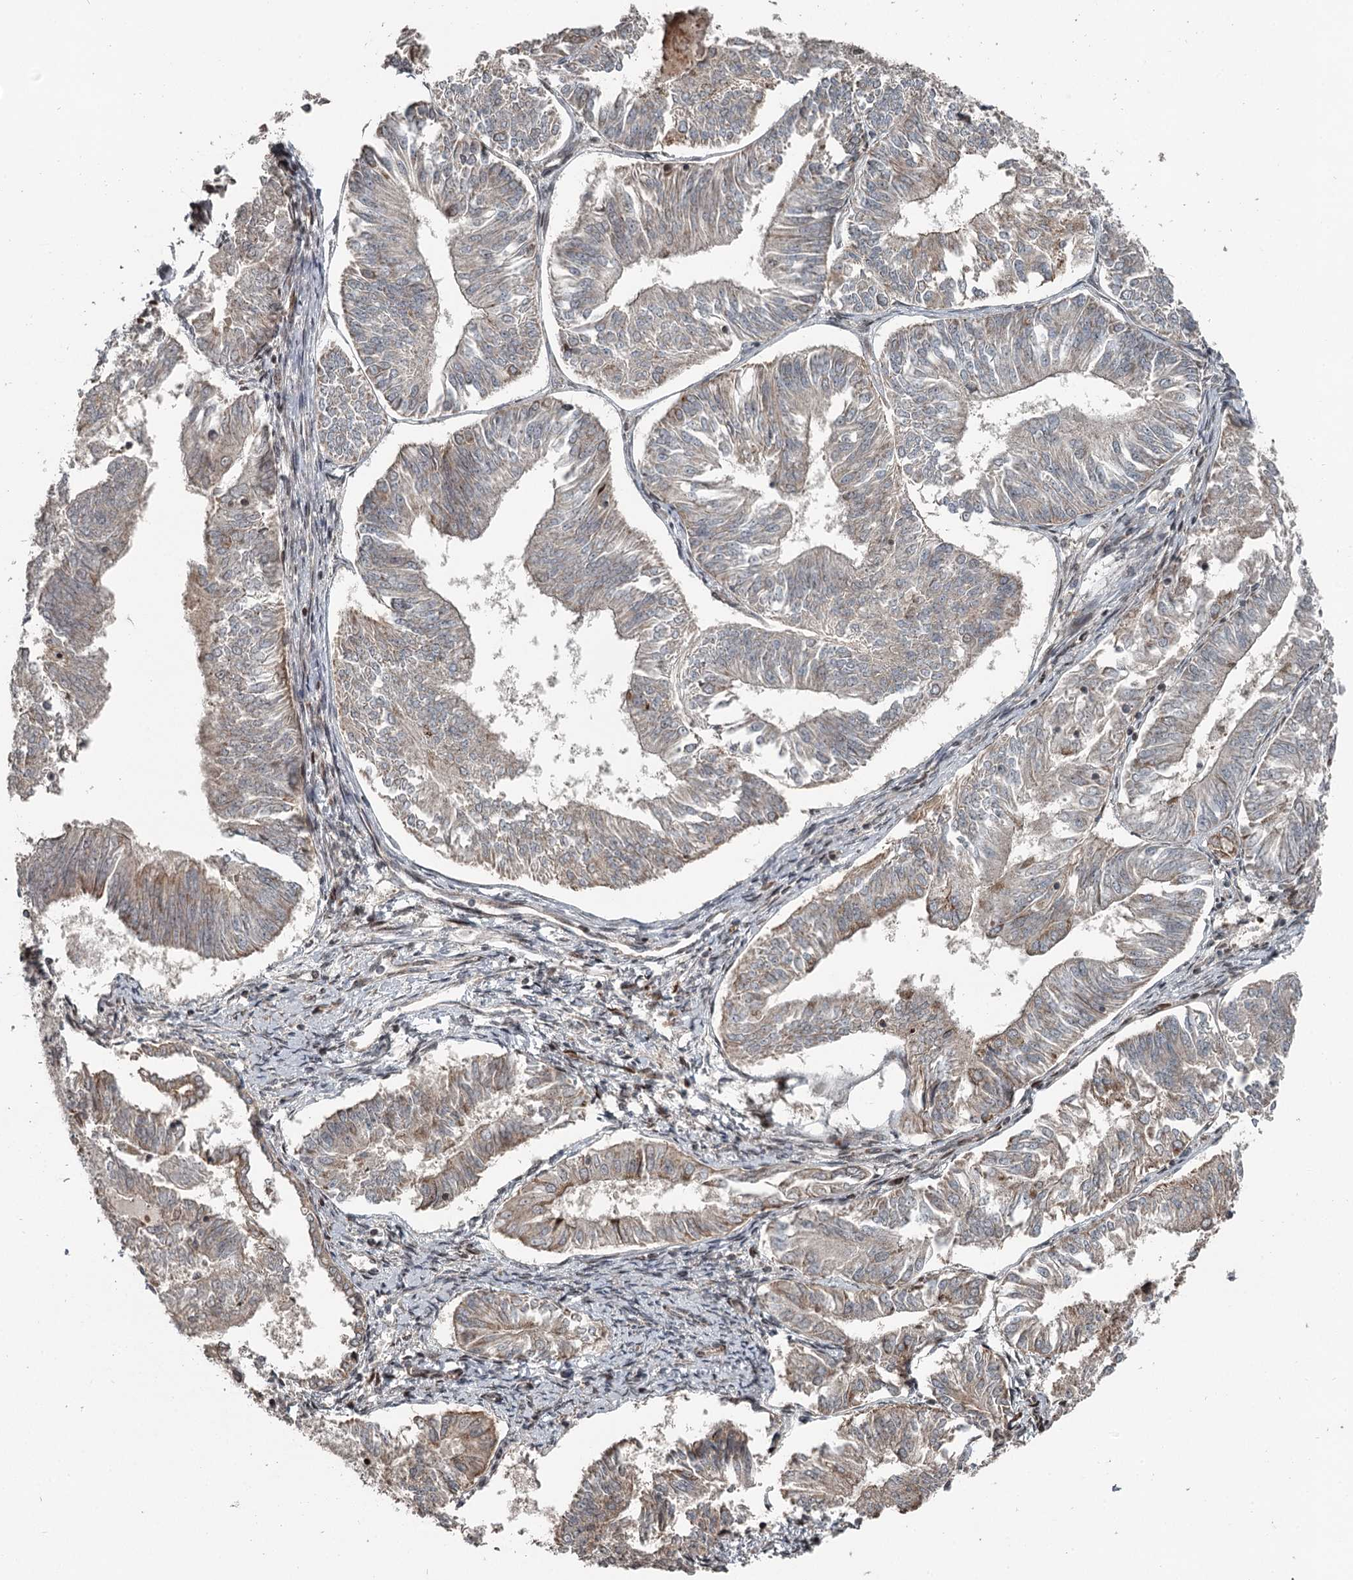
{"staining": {"intensity": "weak", "quantity": "25%-75%", "location": "cytoplasmic/membranous"}, "tissue": "endometrial cancer", "cell_type": "Tumor cells", "image_type": "cancer", "snomed": [{"axis": "morphology", "description": "Adenocarcinoma, NOS"}, {"axis": "topography", "description": "Endometrium"}], "caption": "Immunohistochemistry (IHC) photomicrograph of adenocarcinoma (endometrial) stained for a protein (brown), which shows low levels of weak cytoplasmic/membranous positivity in approximately 25%-75% of tumor cells.", "gene": "RASSF8", "patient": {"sex": "female", "age": 58}}